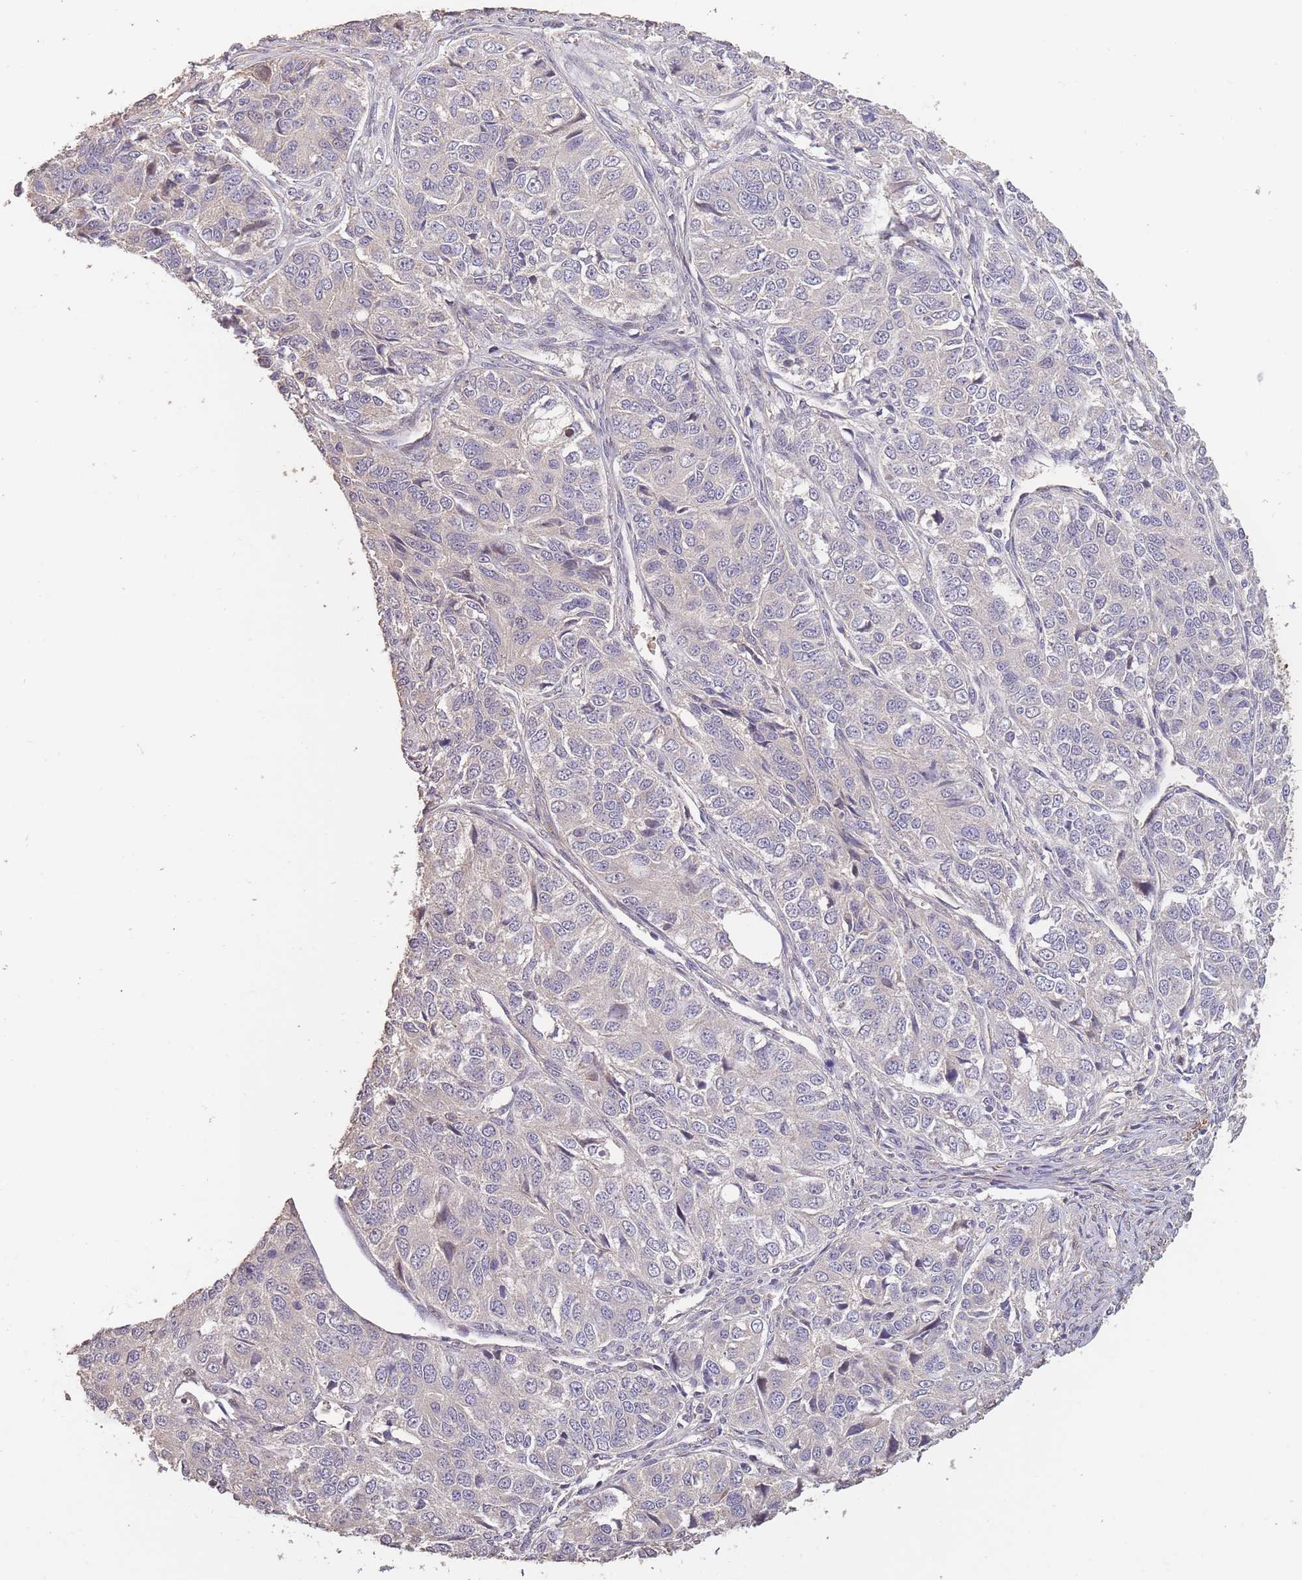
{"staining": {"intensity": "negative", "quantity": "none", "location": "none"}, "tissue": "ovarian cancer", "cell_type": "Tumor cells", "image_type": "cancer", "snomed": [{"axis": "morphology", "description": "Carcinoma, endometroid"}, {"axis": "topography", "description": "Ovary"}], "caption": "Tumor cells show no significant protein expression in ovarian cancer.", "gene": "NLRC4", "patient": {"sex": "female", "age": 51}}